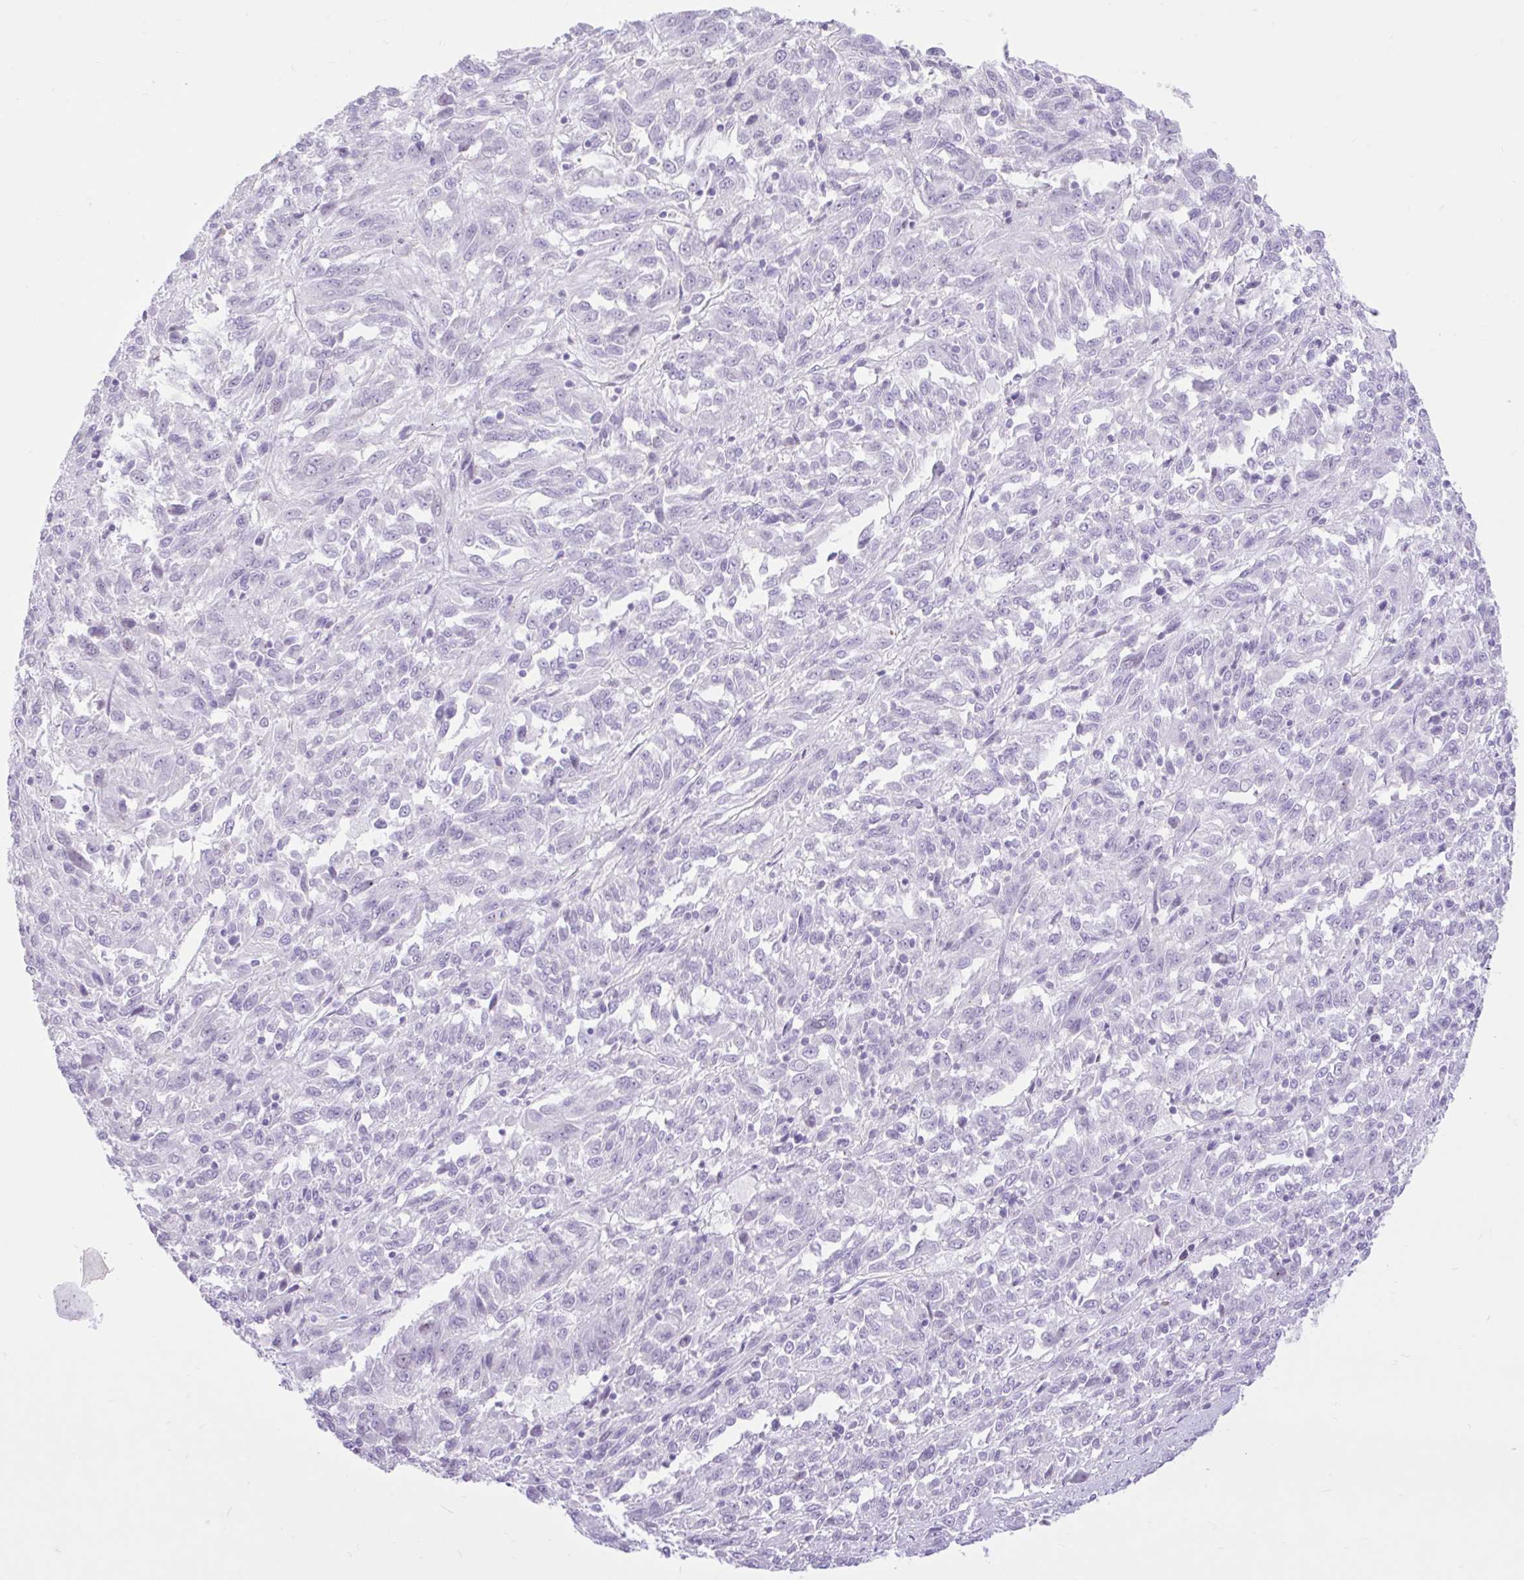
{"staining": {"intensity": "negative", "quantity": "none", "location": "none"}, "tissue": "melanoma", "cell_type": "Tumor cells", "image_type": "cancer", "snomed": [{"axis": "morphology", "description": "Malignant melanoma, Metastatic site"}, {"axis": "topography", "description": "Lung"}], "caption": "Tumor cells show no significant protein expression in melanoma.", "gene": "REEP1", "patient": {"sex": "male", "age": 64}}